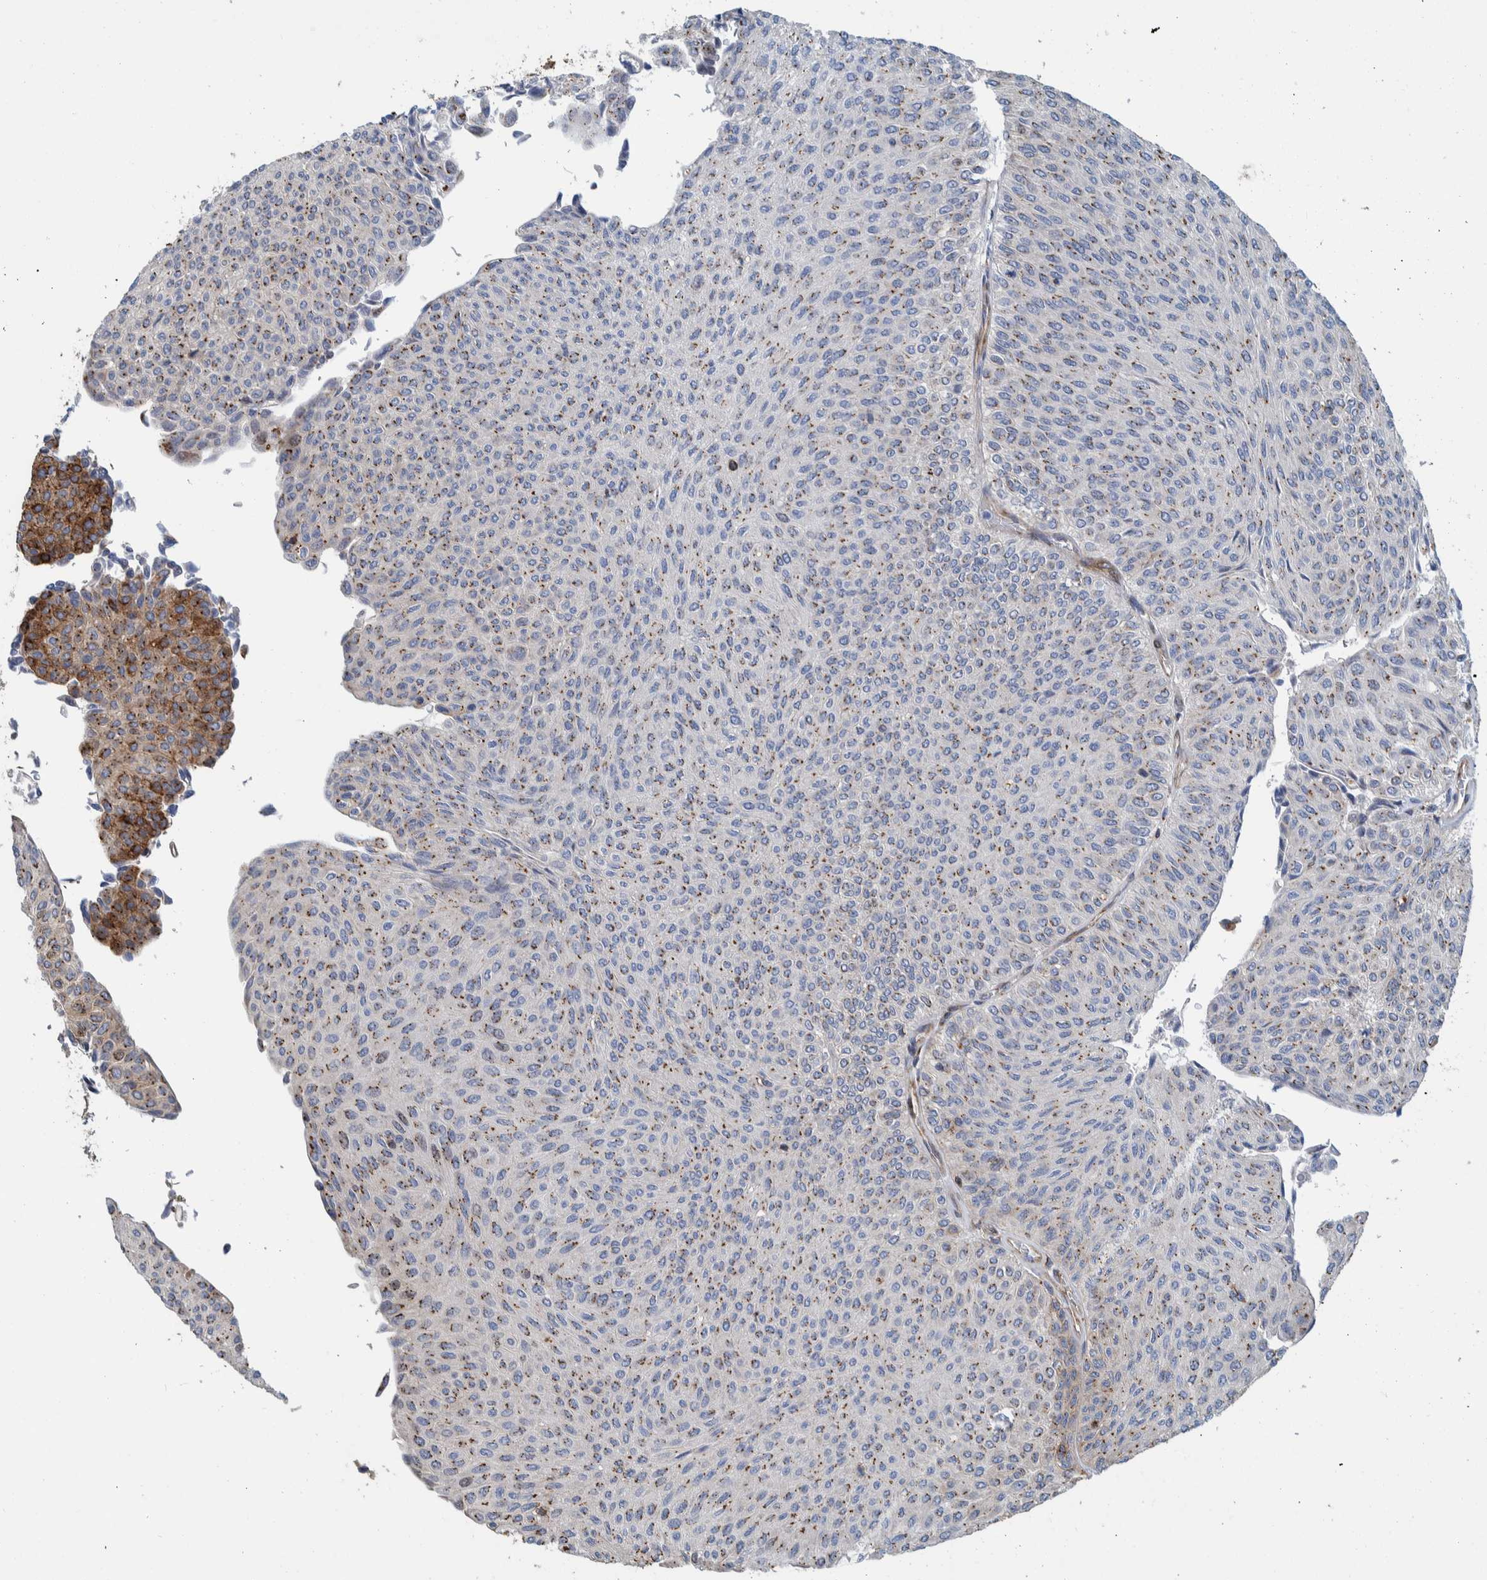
{"staining": {"intensity": "moderate", "quantity": "25%-75%", "location": "cytoplasmic/membranous"}, "tissue": "urothelial cancer", "cell_type": "Tumor cells", "image_type": "cancer", "snomed": [{"axis": "morphology", "description": "Urothelial carcinoma, Low grade"}, {"axis": "topography", "description": "Urinary bladder"}], "caption": "Protein expression analysis of human low-grade urothelial carcinoma reveals moderate cytoplasmic/membranous expression in approximately 25%-75% of tumor cells.", "gene": "CCDC57", "patient": {"sex": "male", "age": 78}}